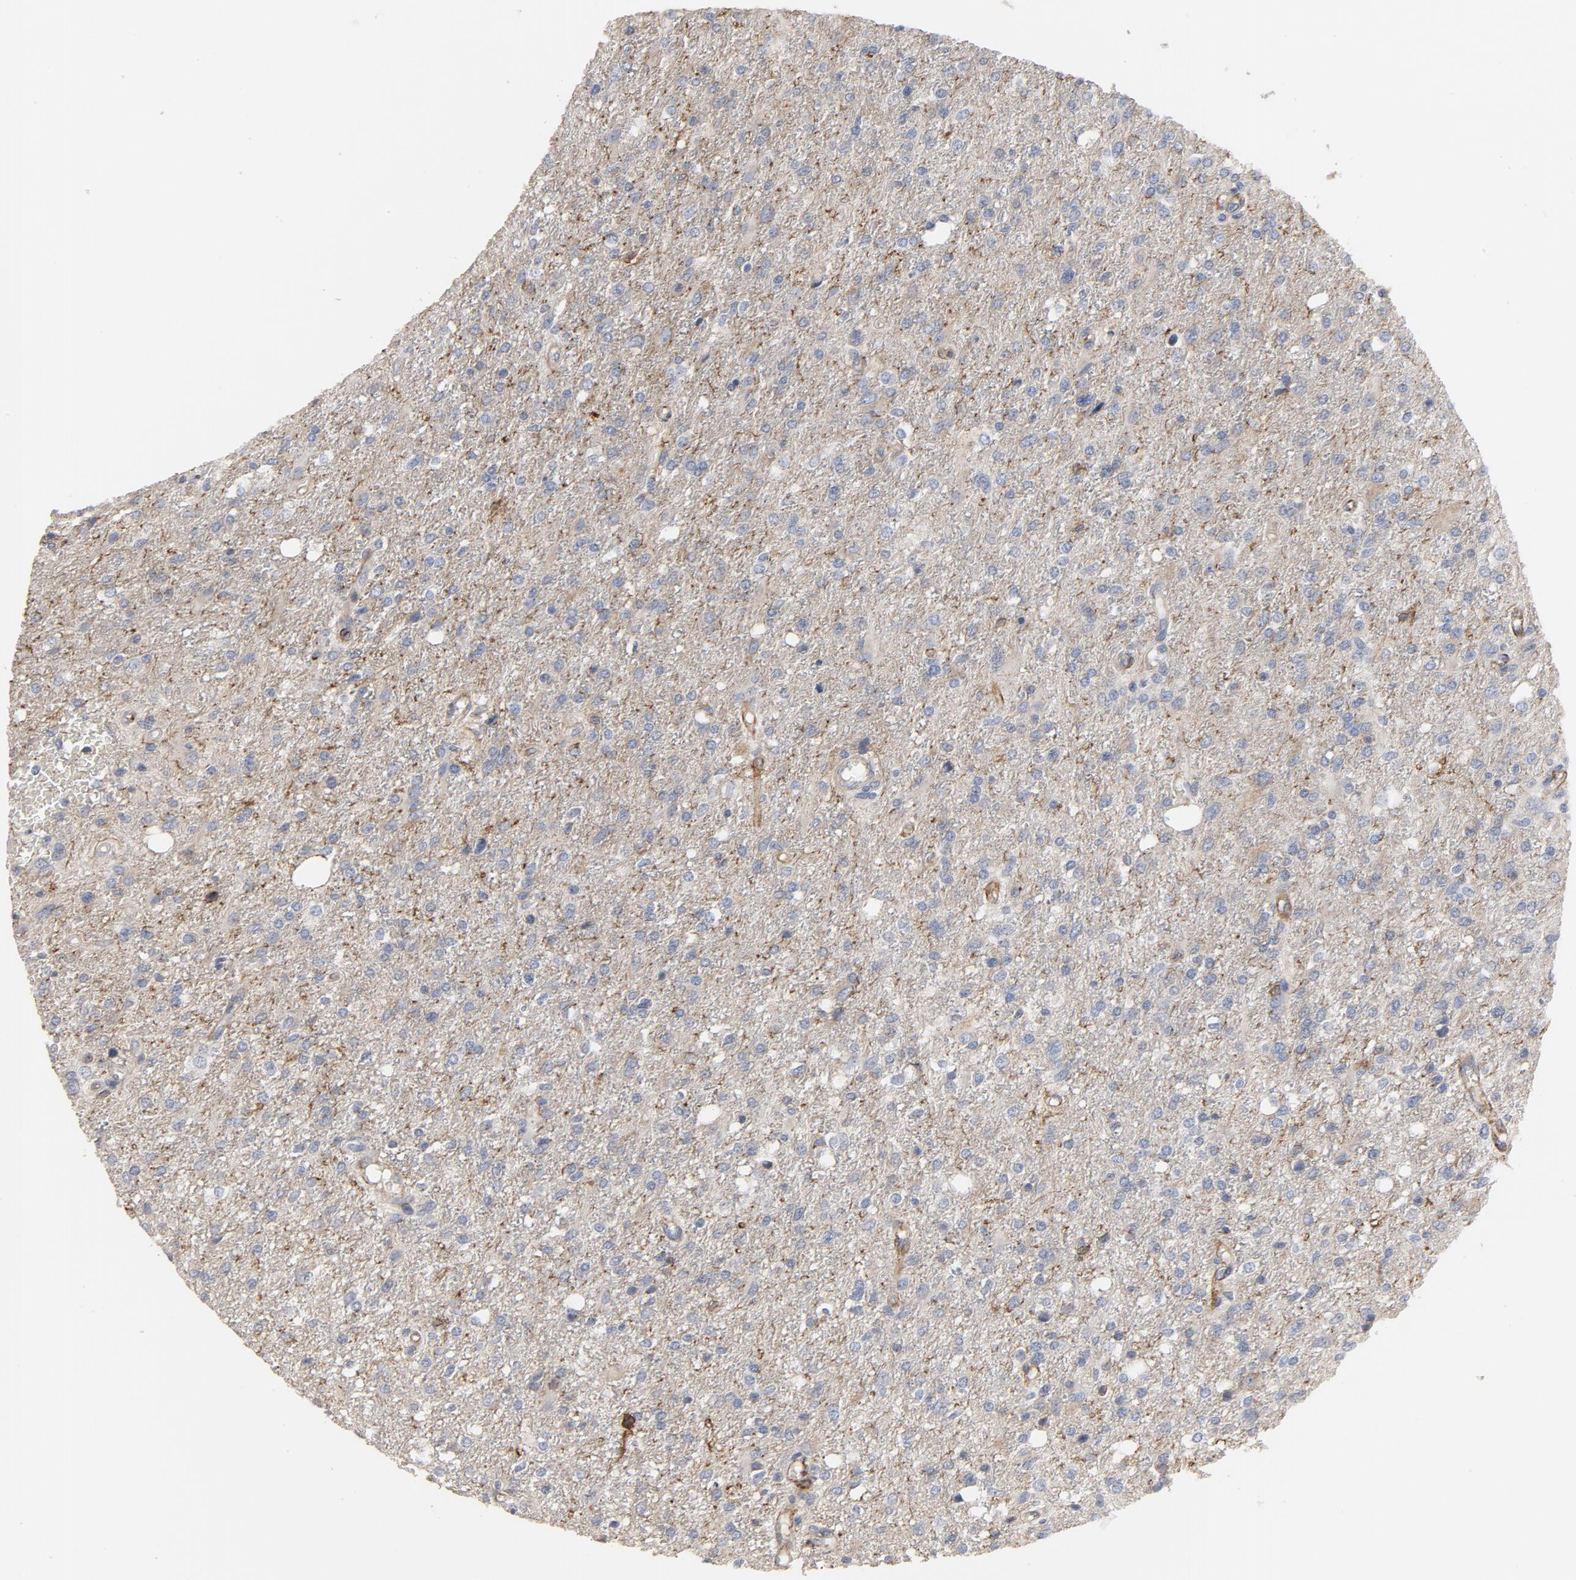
{"staining": {"intensity": "moderate", "quantity": "<25%", "location": "cytoplasmic/membranous"}, "tissue": "glioma", "cell_type": "Tumor cells", "image_type": "cancer", "snomed": [{"axis": "morphology", "description": "Glioma, malignant, High grade"}, {"axis": "topography", "description": "Cerebral cortex"}], "caption": "Protein expression by immunohistochemistry shows moderate cytoplasmic/membranous staining in about <25% of tumor cells in malignant high-grade glioma.", "gene": "GNG2", "patient": {"sex": "male", "age": 76}}